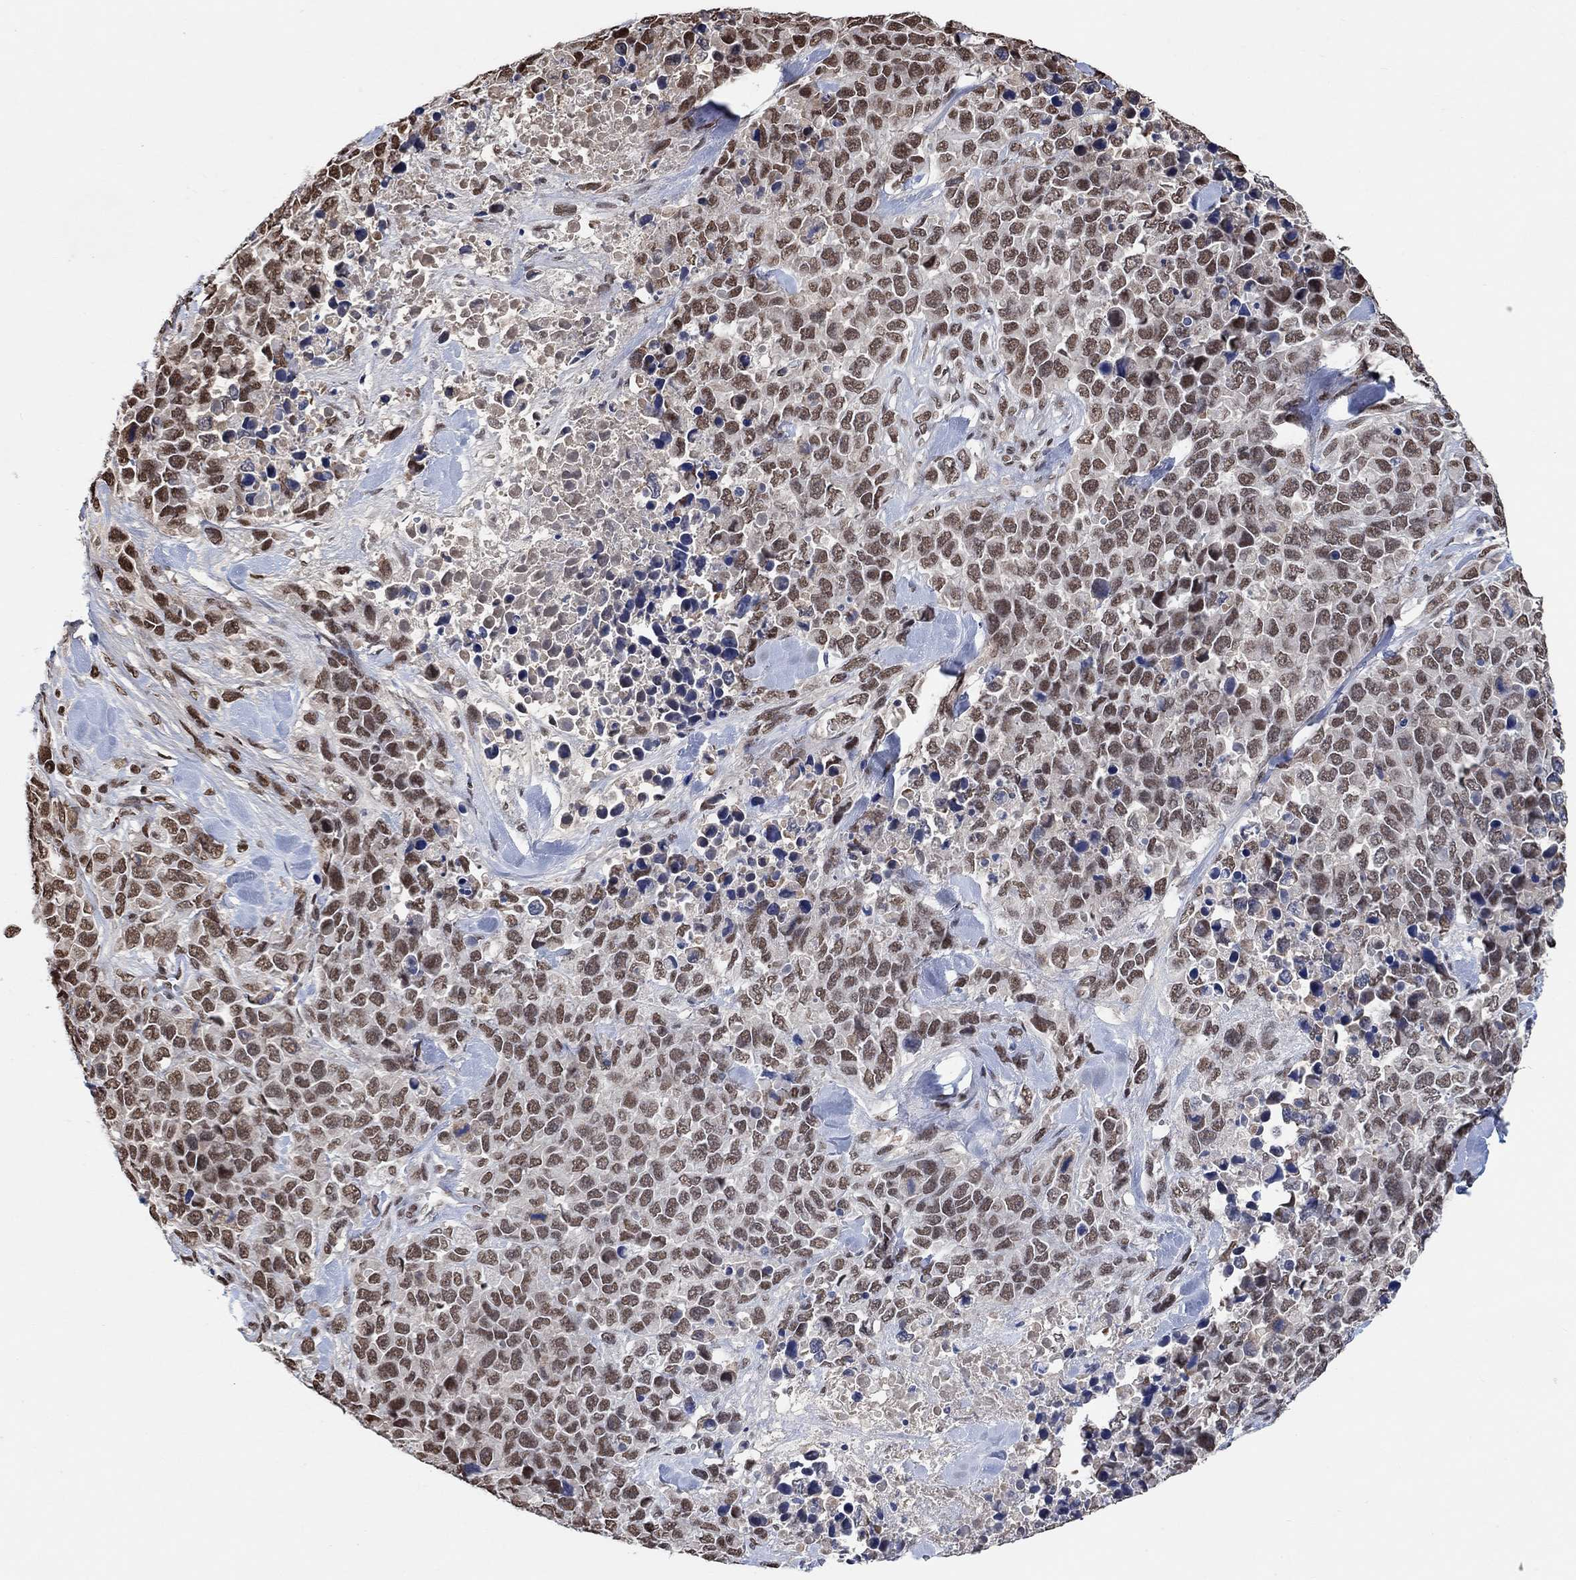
{"staining": {"intensity": "moderate", "quantity": ">75%", "location": "nuclear"}, "tissue": "melanoma", "cell_type": "Tumor cells", "image_type": "cancer", "snomed": [{"axis": "morphology", "description": "Malignant melanoma, Metastatic site"}, {"axis": "topography", "description": "Skin"}], "caption": "IHC histopathology image of neoplastic tissue: human melanoma stained using immunohistochemistry (IHC) reveals medium levels of moderate protein expression localized specifically in the nuclear of tumor cells, appearing as a nuclear brown color.", "gene": "USP39", "patient": {"sex": "male", "age": 84}}